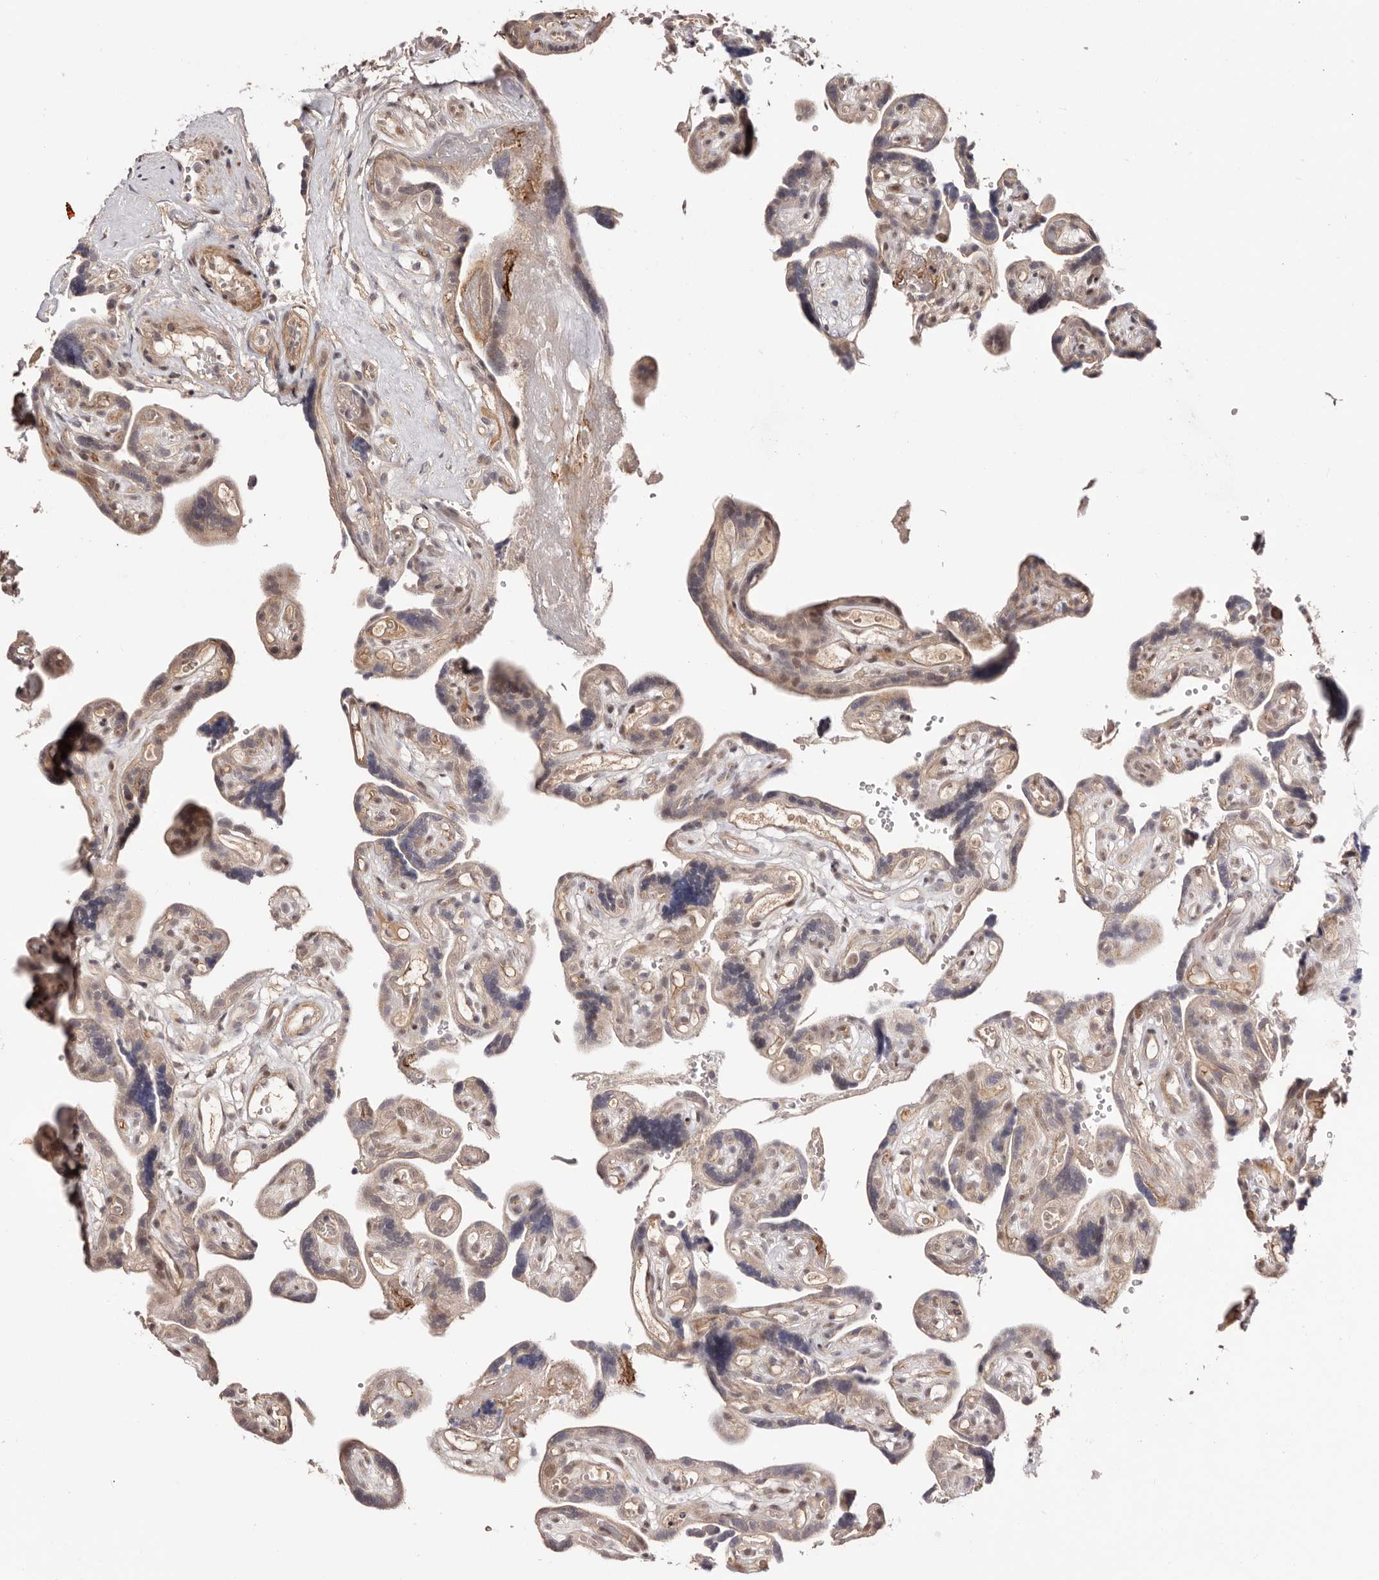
{"staining": {"intensity": "moderate", "quantity": ">75%", "location": "nuclear"}, "tissue": "placenta", "cell_type": "Decidual cells", "image_type": "normal", "snomed": [{"axis": "morphology", "description": "Normal tissue, NOS"}, {"axis": "topography", "description": "Placenta"}], "caption": "Immunohistochemistry (IHC) micrograph of normal placenta stained for a protein (brown), which shows medium levels of moderate nuclear staining in approximately >75% of decidual cells.", "gene": "EGR3", "patient": {"sex": "female", "age": 30}}